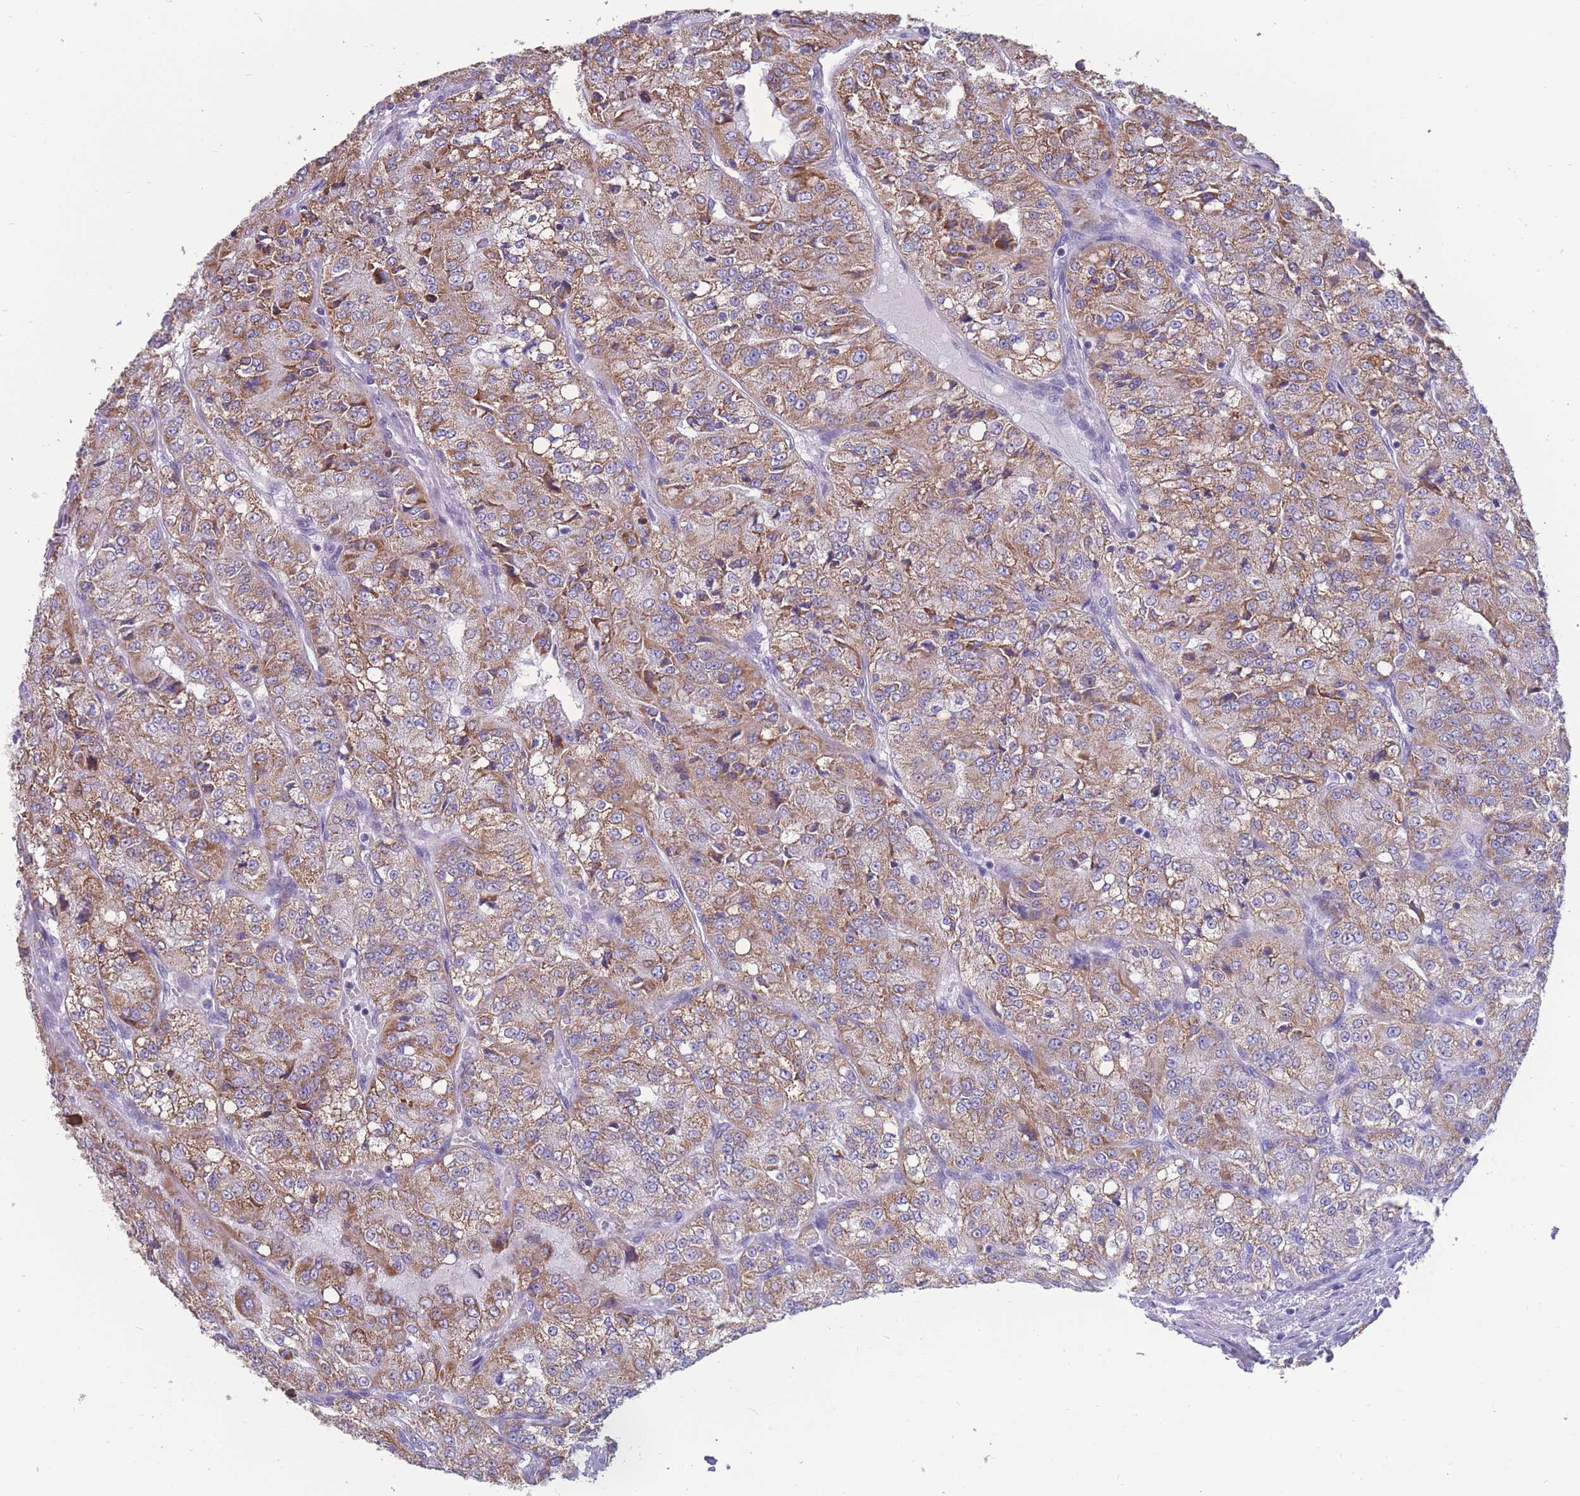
{"staining": {"intensity": "moderate", "quantity": ">75%", "location": "cytoplasmic/membranous"}, "tissue": "renal cancer", "cell_type": "Tumor cells", "image_type": "cancer", "snomed": [{"axis": "morphology", "description": "Adenocarcinoma, NOS"}, {"axis": "topography", "description": "Kidney"}], "caption": "Renal cancer was stained to show a protein in brown. There is medium levels of moderate cytoplasmic/membranous staining in approximately >75% of tumor cells. Using DAB (brown) and hematoxylin (blue) stains, captured at high magnification using brightfield microscopy.", "gene": "INTS2", "patient": {"sex": "female", "age": 63}}